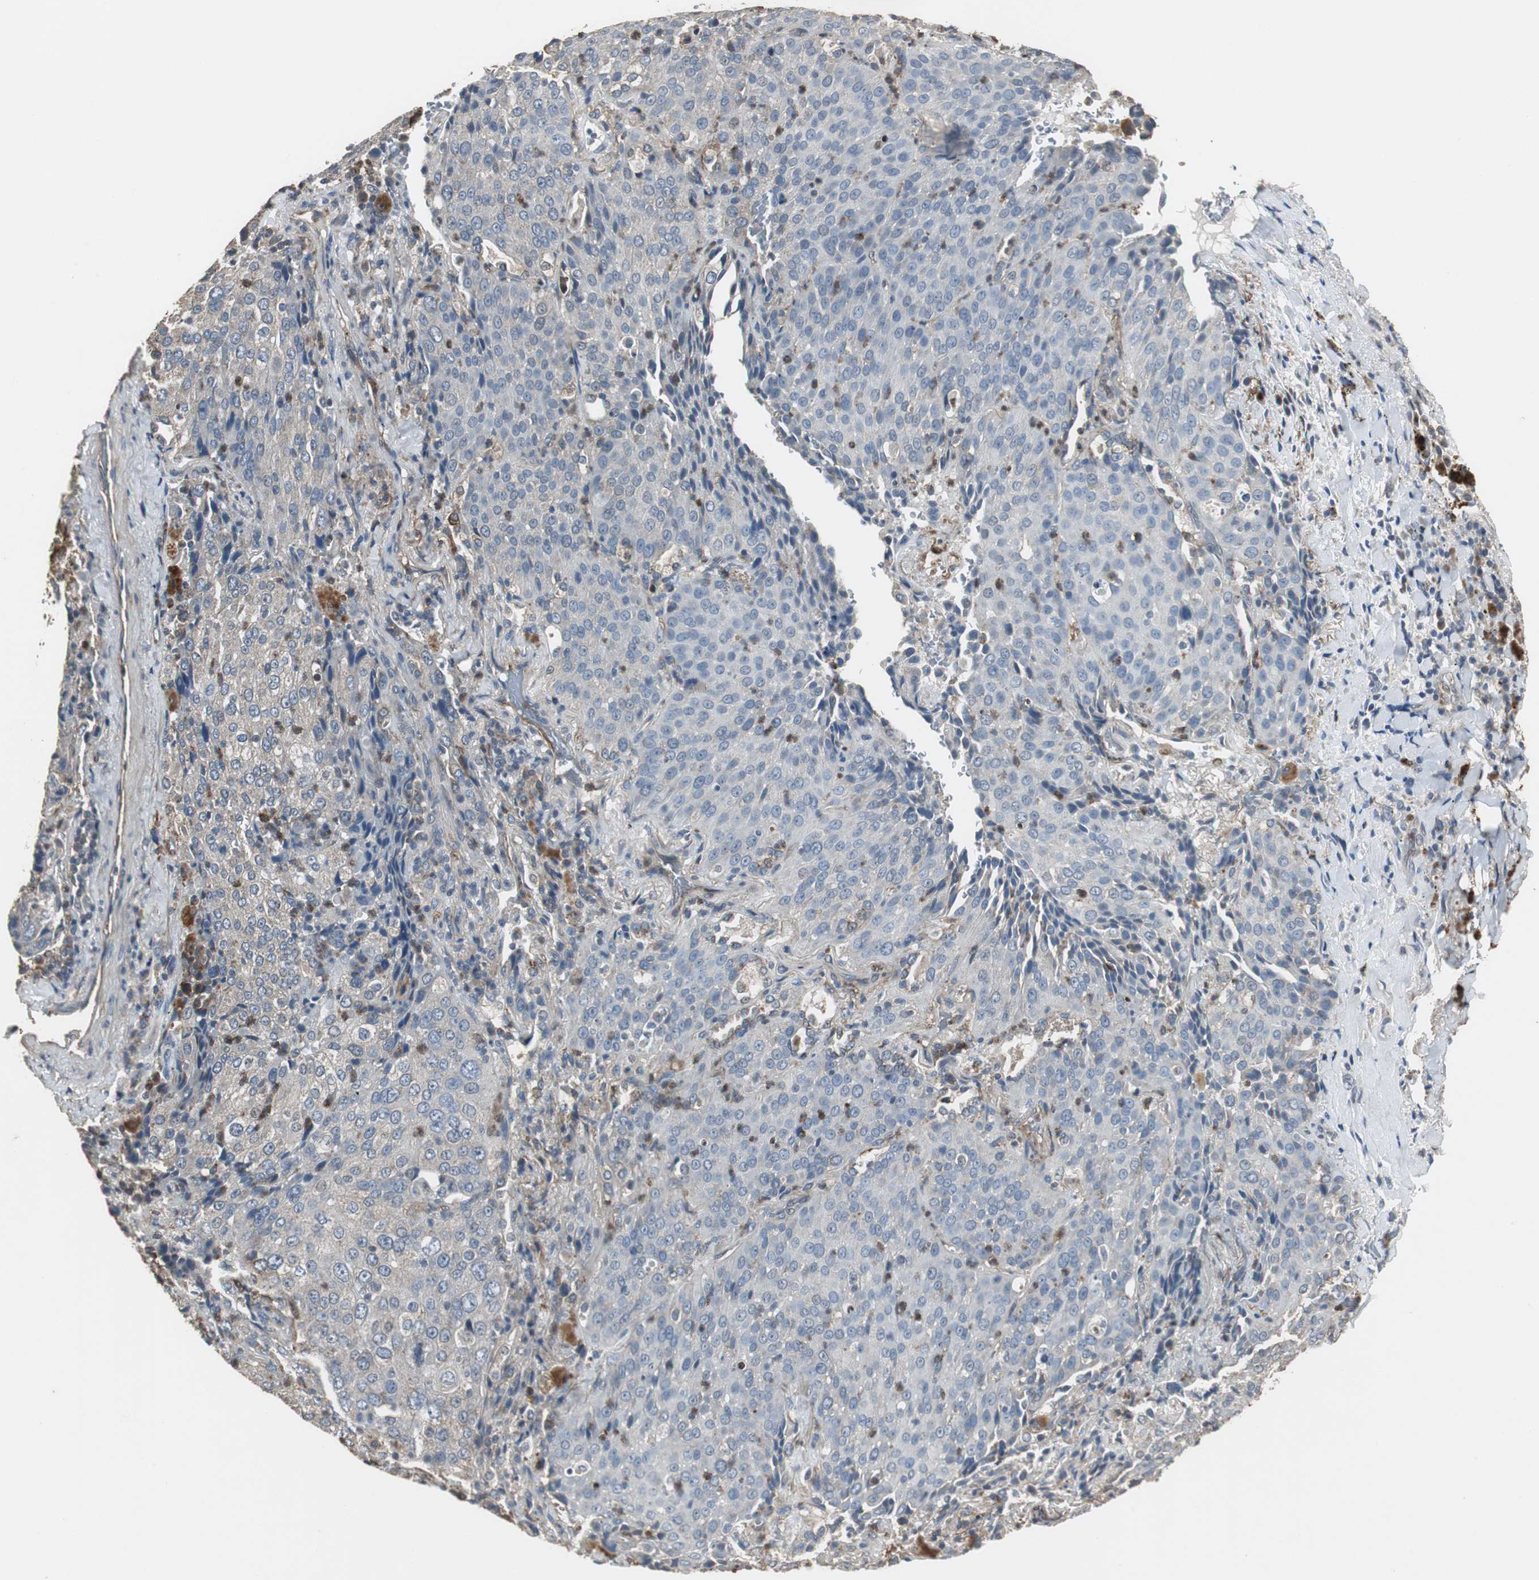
{"staining": {"intensity": "weak", "quantity": "25%-75%", "location": "cytoplasmic/membranous"}, "tissue": "lung cancer", "cell_type": "Tumor cells", "image_type": "cancer", "snomed": [{"axis": "morphology", "description": "Squamous cell carcinoma, NOS"}, {"axis": "topography", "description": "Lung"}], "caption": "High-magnification brightfield microscopy of lung squamous cell carcinoma stained with DAB (3,3'-diaminobenzidine) (brown) and counterstained with hematoxylin (blue). tumor cells exhibit weak cytoplasmic/membranous expression is identified in approximately25%-75% of cells. Nuclei are stained in blue.", "gene": "JTB", "patient": {"sex": "male", "age": 54}}